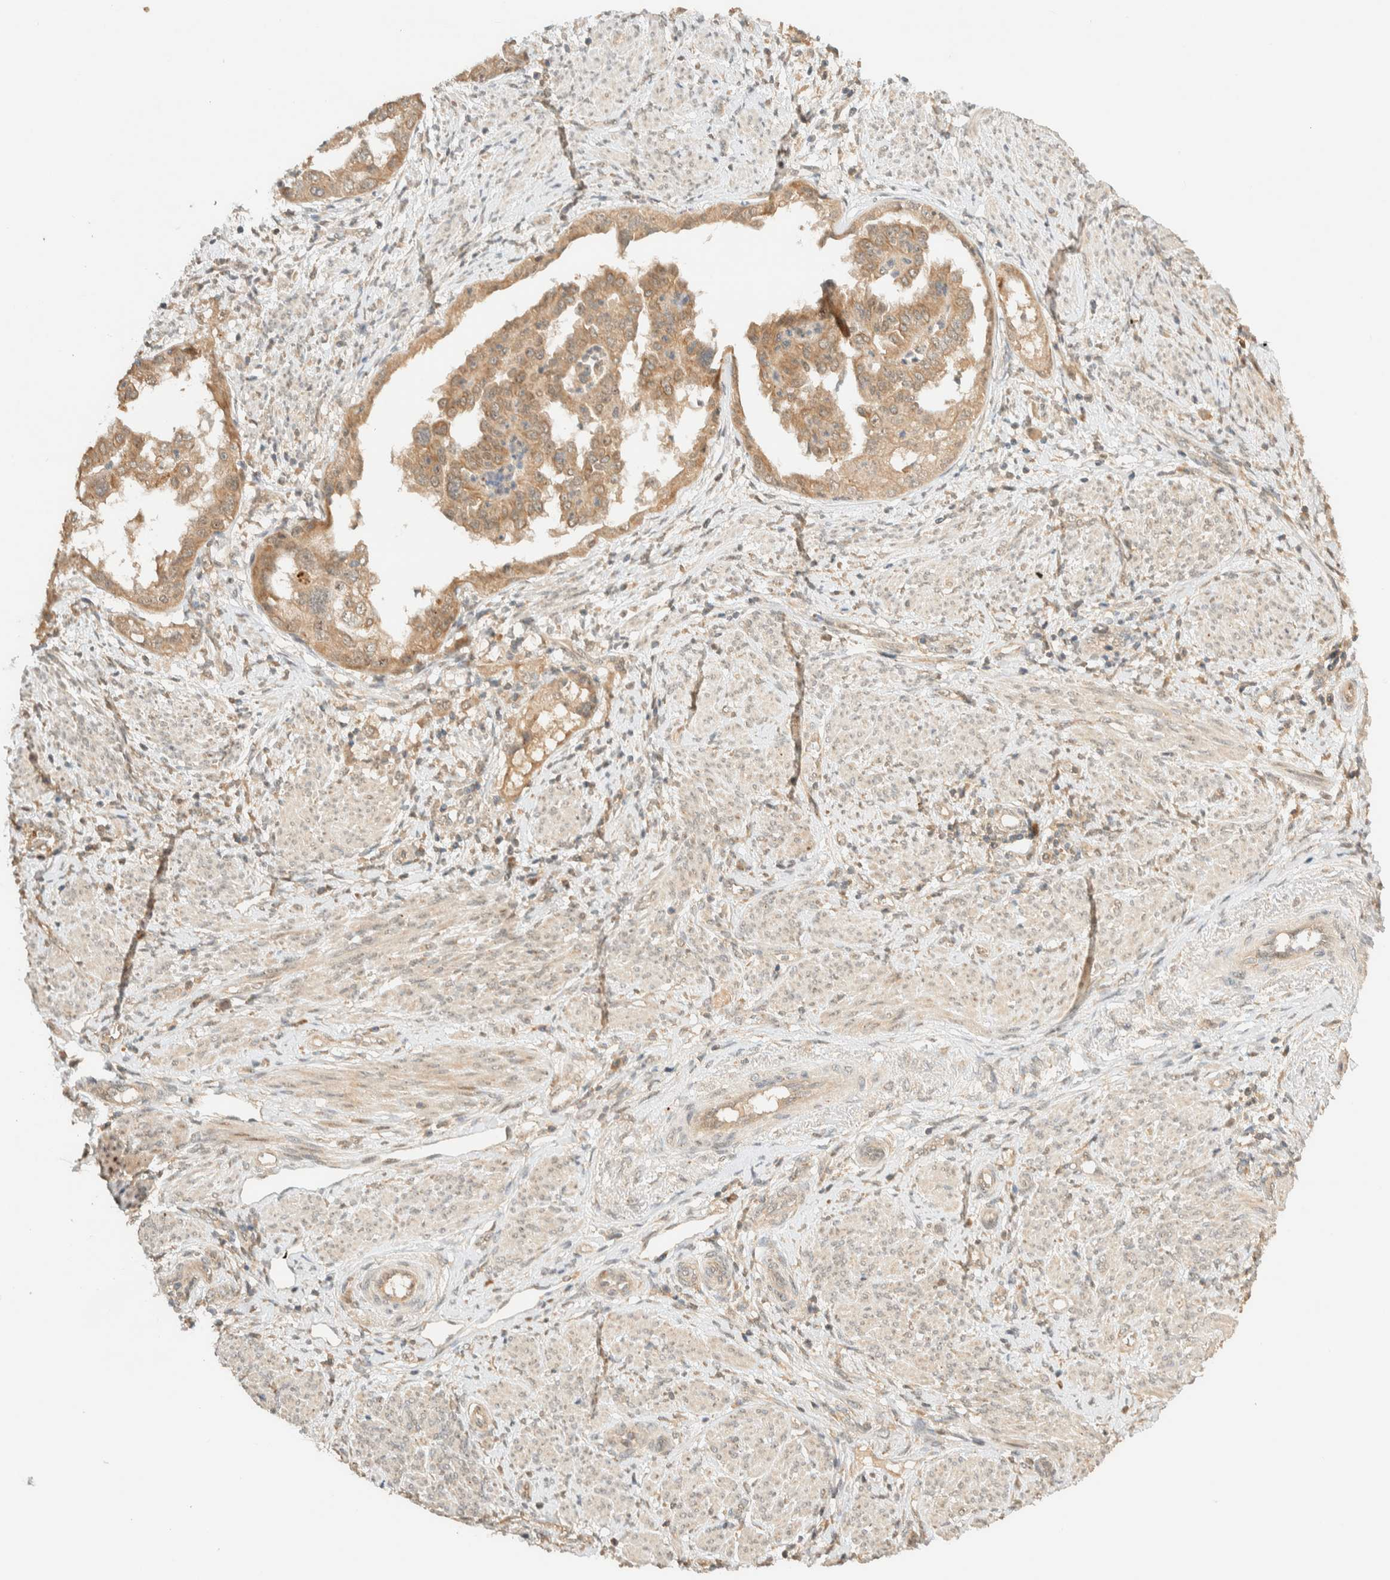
{"staining": {"intensity": "moderate", "quantity": ">75%", "location": "cytoplasmic/membranous"}, "tissue": "endometrial cancer", "cell_type": "Tumor cells", "image_type": "cancer", "snomed": [{"axis": "morphology", "description": "Adenocarcinoma, NOS"}, {"axis": "topography", "description": "Endometrium"}], "caption": "An IHC histopathology image of tumor tissue is shown. Protein staining in brown labels moderate cytoplasmic/membranous positivity in adenocarcinoma (endometrial) within tumor cells.", "gene": "ZBTB34", "patient": {"sex": "female", "age": 85}}